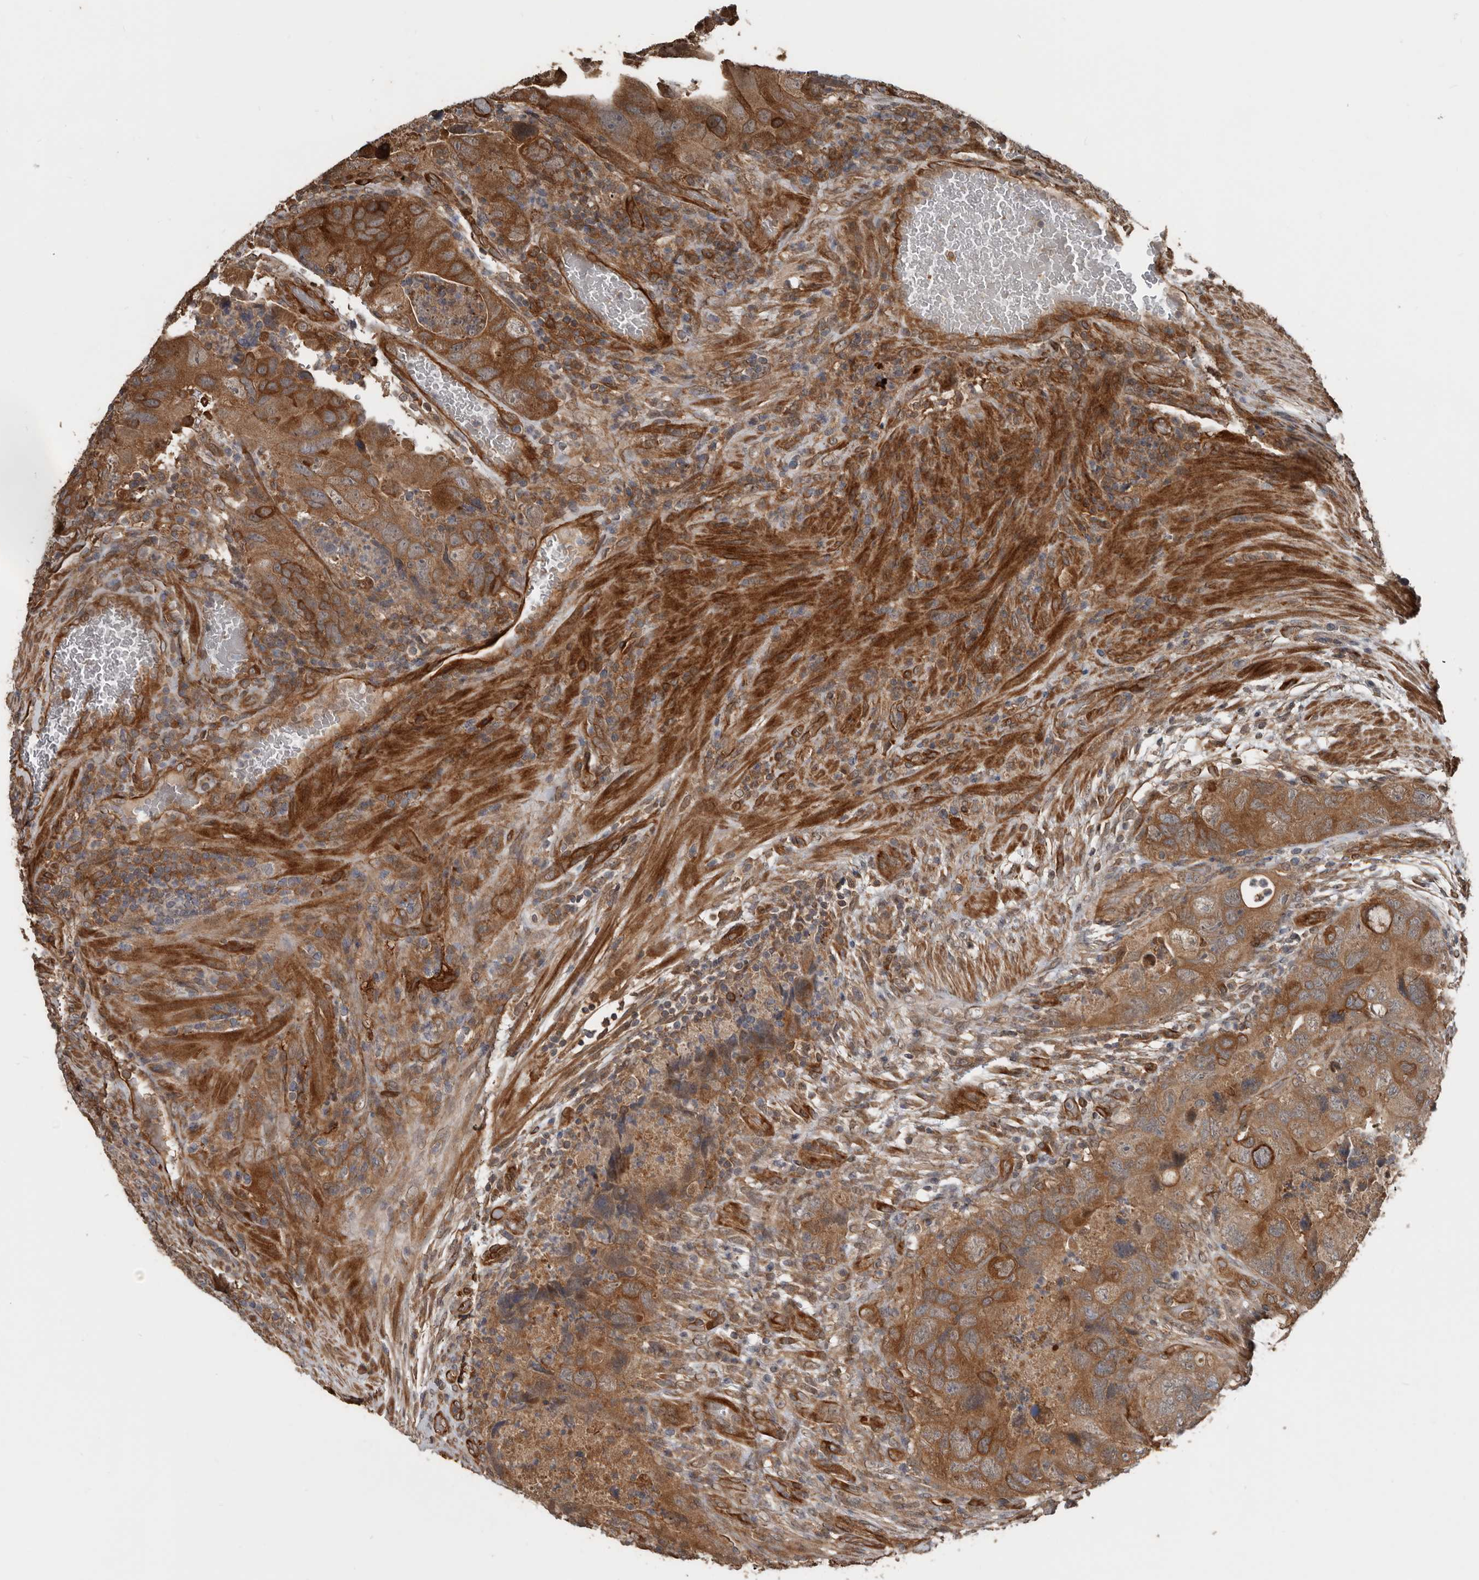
{"staining": {"intensity": "moderate", "quantity": ">75%", "location": "cytoplasmic/membranous"}, "tissue": "colorectal cancer", "cell_type": "Tumor cells", "image_type": "cancer", "snomed": [{"axis": "morphology", "description": "Adenocarcinoma, NOS"}, {"axis": "topography", "description": "Rectum"}], "caption": "Tumor cells show medium levels of moderate cytoplasmic/membranous positivity in about >75% of cells in colorectal cancer.", "gene": "EXOC3L1", "patient": {"sex": "male", "age": 63}}